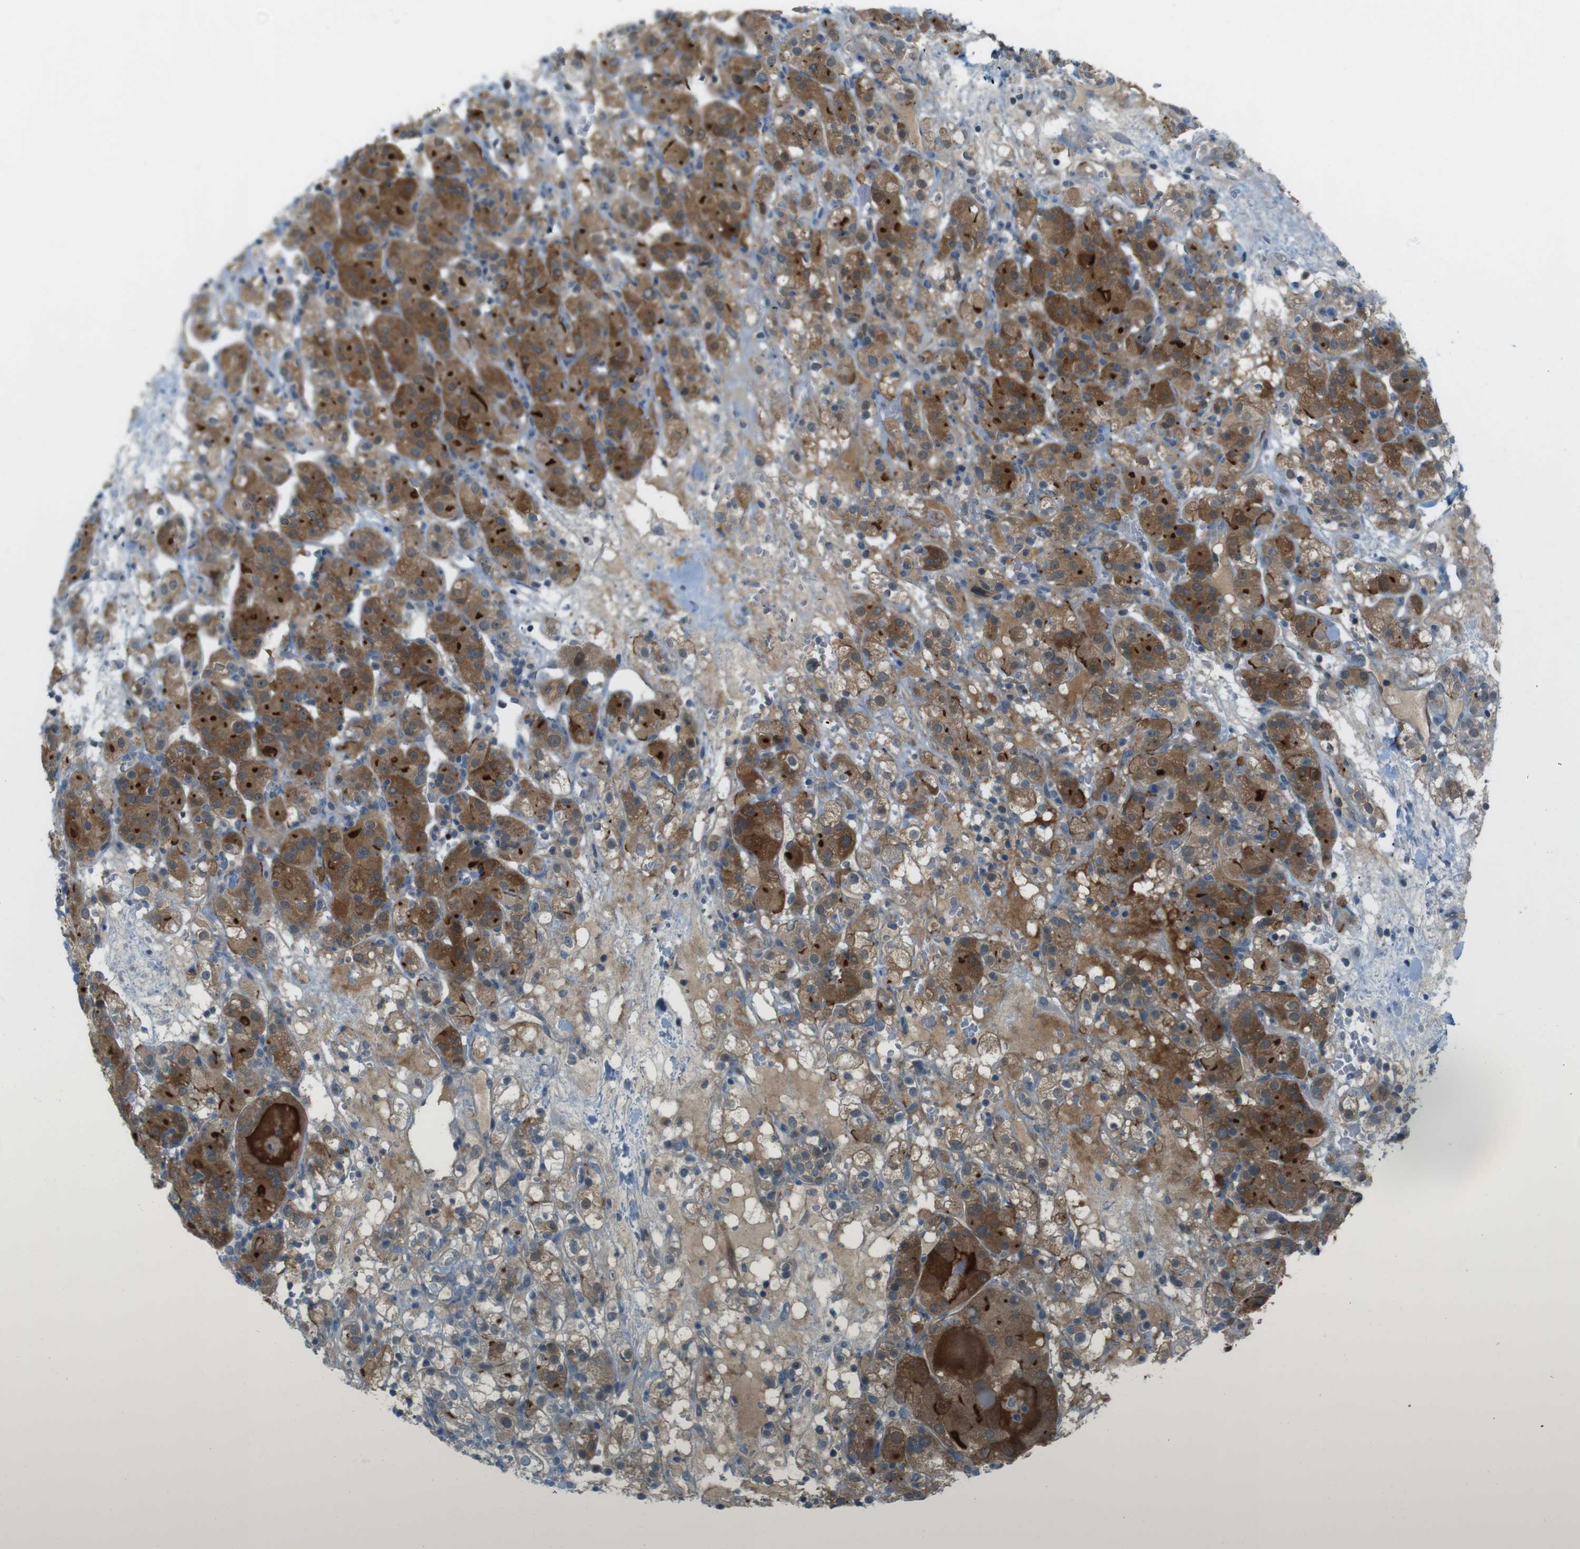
{"staining": {"intensity": "moderate", "quantity": ">75%", "location": "cytoplasmic/membranous"}, "tissue": "renal cancer", "cell_type": "Tumor cells", "image_type": "cancer", "snomed": [{"axis": "morphology", "description": "Normal tissue, NOS"}, {"axis": "morphology", "description": "Adenocarcinoma, NOS"}, {"axis": "topography", "description": "Kidney"}], "caption": "Moderate cytoplasmic/membranous staining for a protein is seen in about >75% of tumor cells of renal adenocarcinoma using immunohistochemistry.", "gene": "ZDHHC20", "patient": {"sex": "male", "age": 61}}